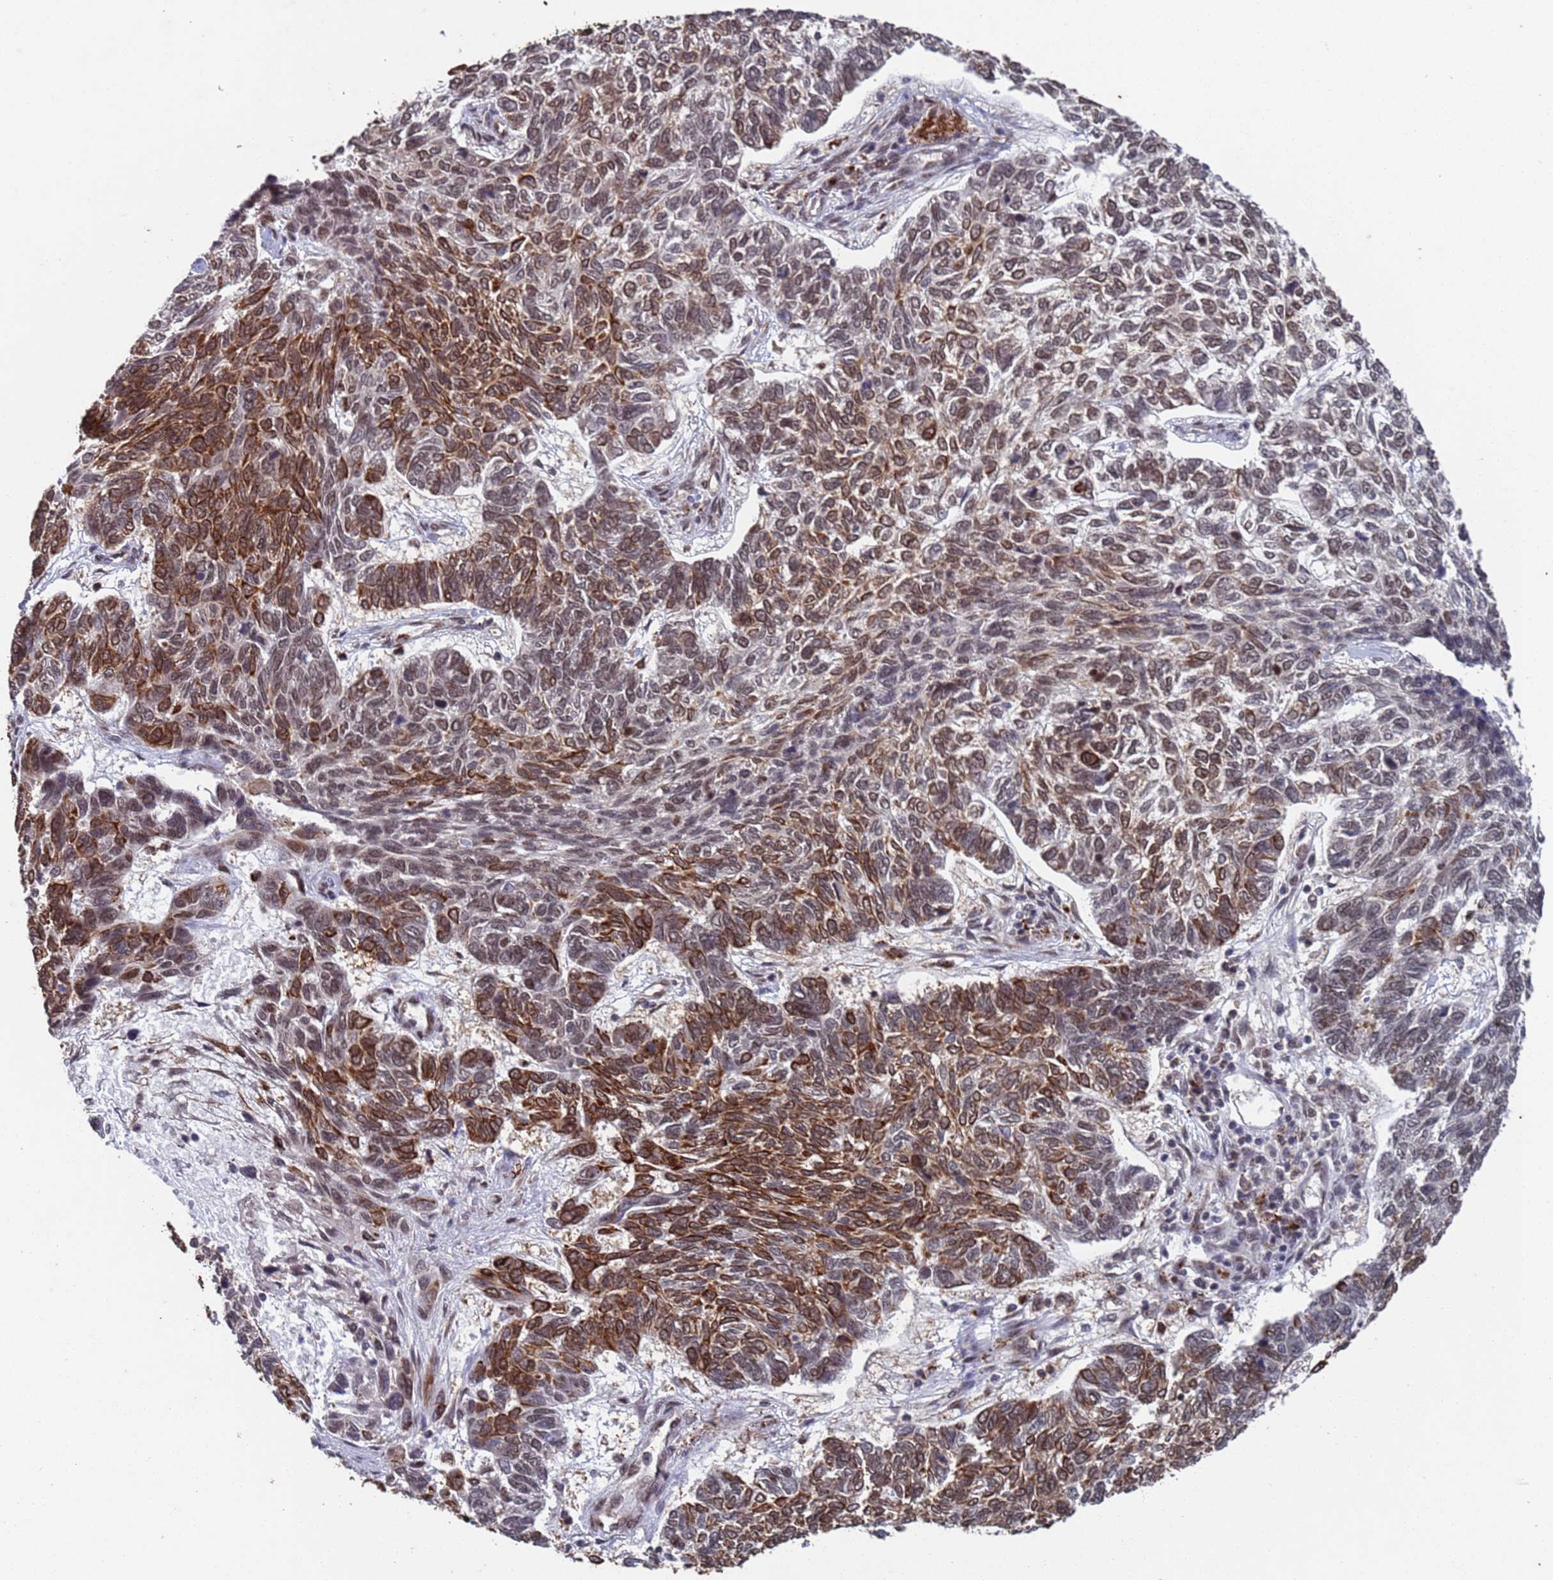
{"staining": {"intensity": "moderate", "quantity": "25%-75%", "location": "cytoplasmic/membranous"}, "tissue": "skin cancer", "cell_type": "Tumor cells", "image_type": "cancer", "snomed": [{"axis": "morphology", "description": "Basal cell carcinoma"}, {"axis": "topography", "description": "Skin"}], "caption": "Immunohistochemical staining of skin cancer reveals moderate cytoplasmic/membranous protein staining in about 25%-75% of tumor cells. The staining is performed using DAB (3,3'-diaminobenzidine) brown chromogen to label protein expression. The nuclei are counter-stained blue using hematoxylin.", "gene": "FUBP3", "patient": {"sex": "female", "age": 65}}